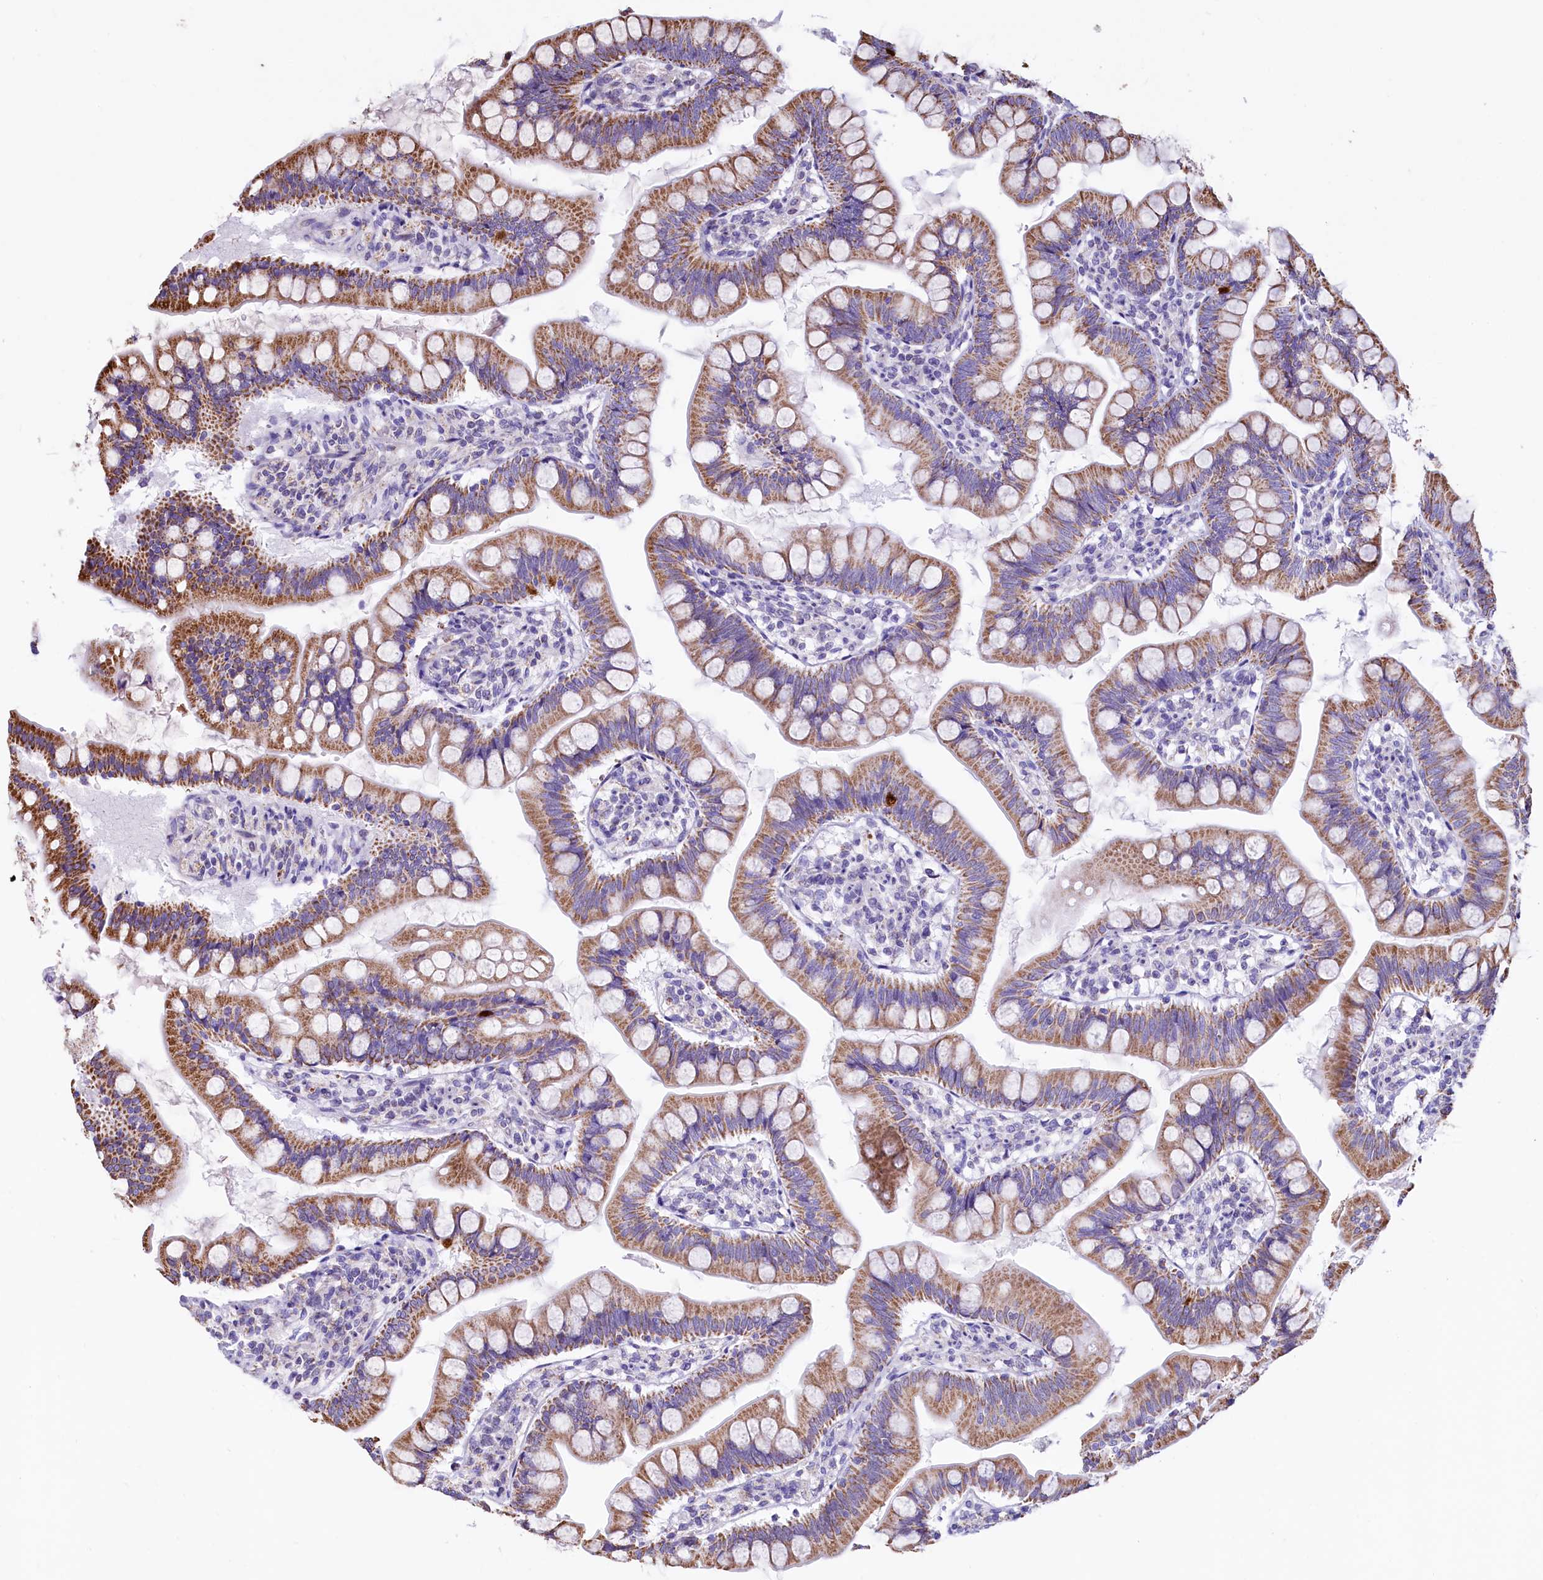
{"staining": {"intensity": "moderate", "quantity": ">75%", "location": "cytoplasmic/membranous"}, "tissue": "small intestine", "cell_type": "Glandular cells", "image_type": "normal", "snomed": [{"axis": "morphology", "description": "Normal tissue, NOS"}, {"axis": "topography", "description": "Small intestine"}], "caption": "An immunohistochemistry histopathology image of normal tissue is shown. Protein staining in brown highlights moderate cytoplasmic/membranous positivity in small intestine within glandular cells.", "gene": "VWCE", "patient": {"sex": "male", "age": 7}}